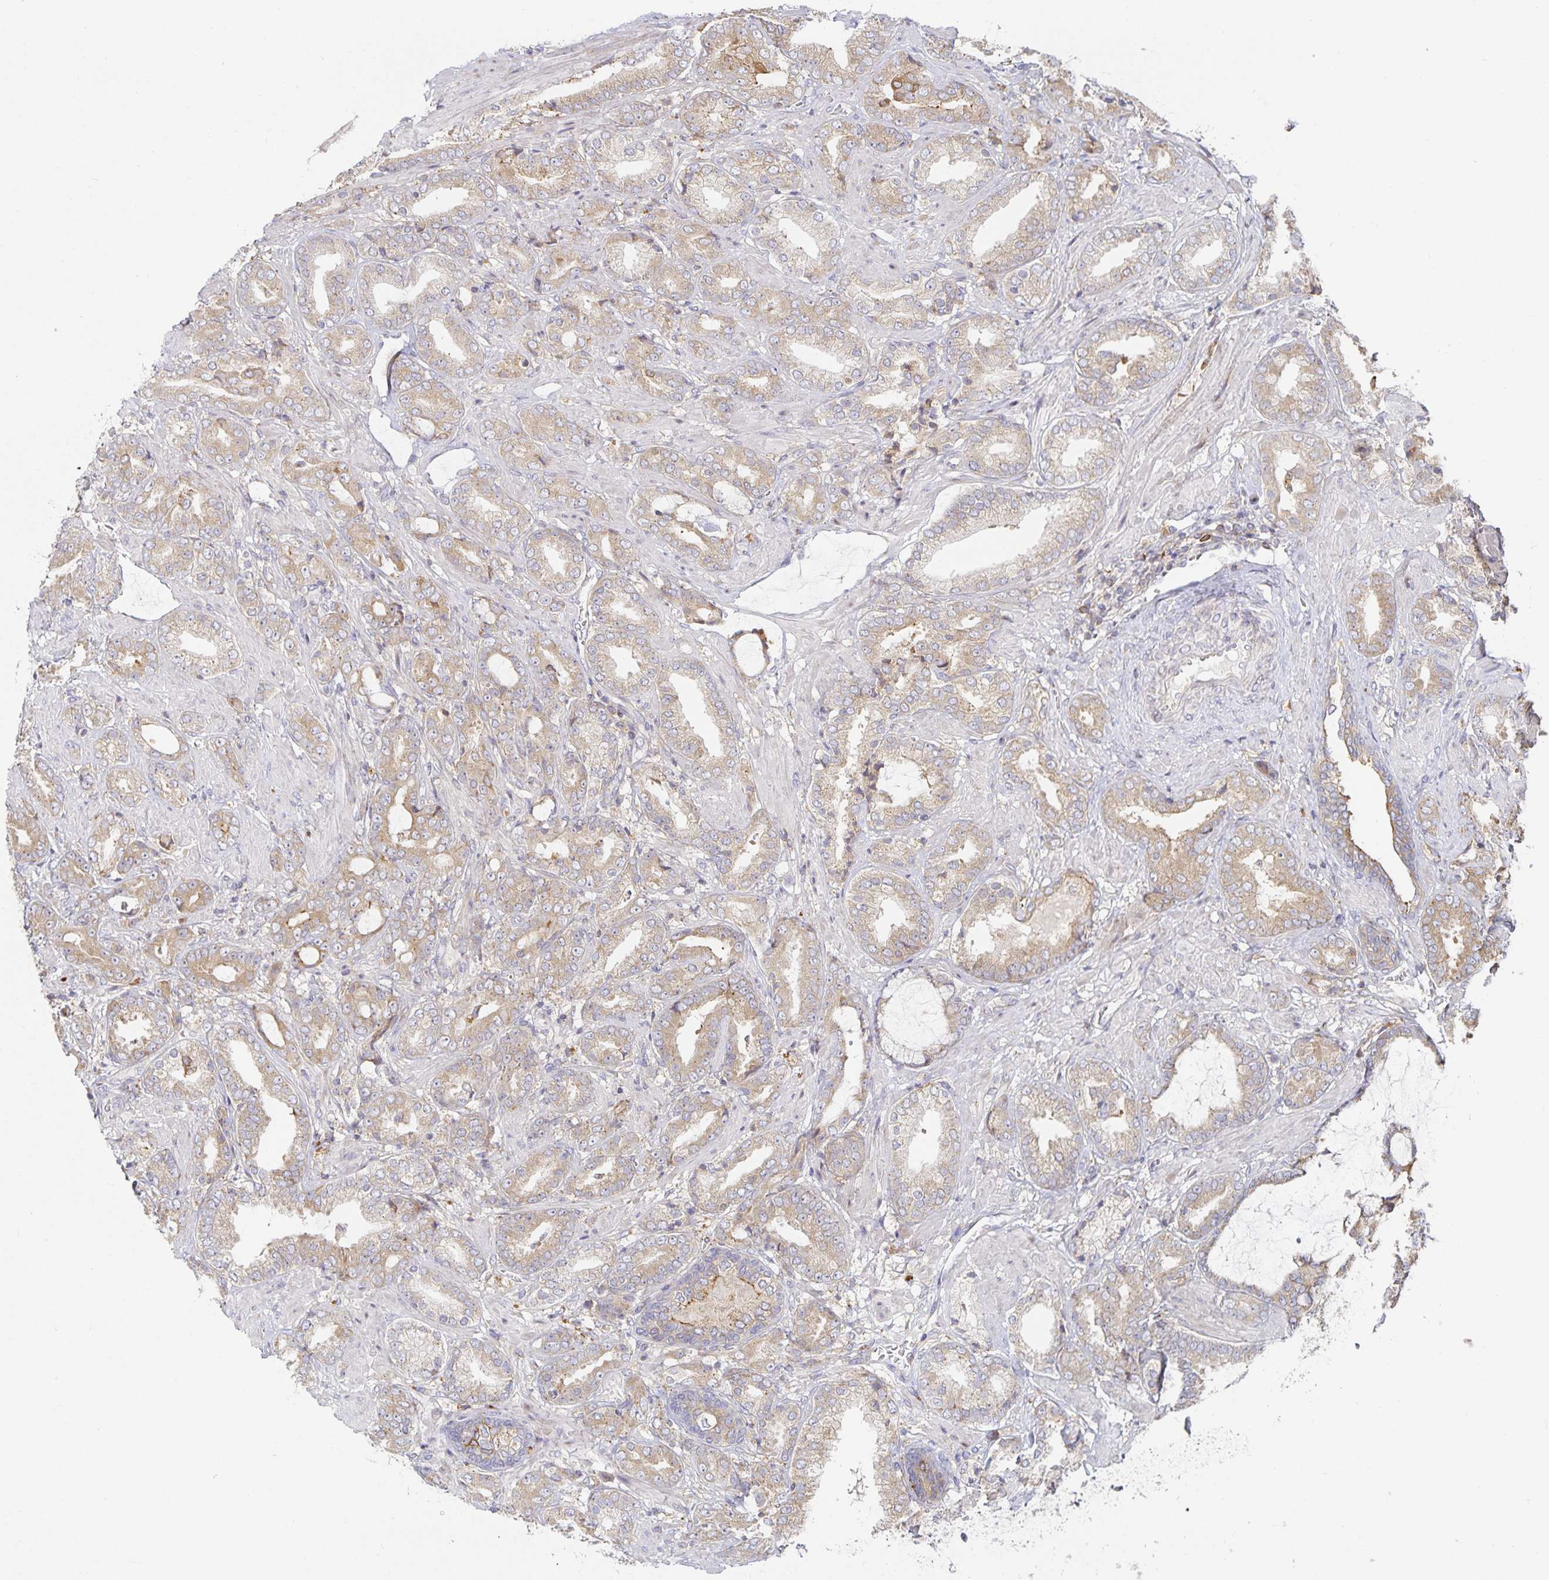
{"staining": {"intensity": "weak", "quantity": ">75%", "location": "cytoplasmic/membranous"}, "tissue": "prostate cancer", "cell_type": "Tumor cells", "image_type": "cancer", "snomed": [{"axis": "morphology", "description": "Adenocarcinoma, High grade"}, {"axis": "topography", "description": "Prostate"}], "caption": "IHC of prostate cancer displays low levels of weak cytoplasmic/membranous expression in approximately >75% of tumor cells.", "gene": "NOMO1", "patient": {"sex": "male", "age": 56}}